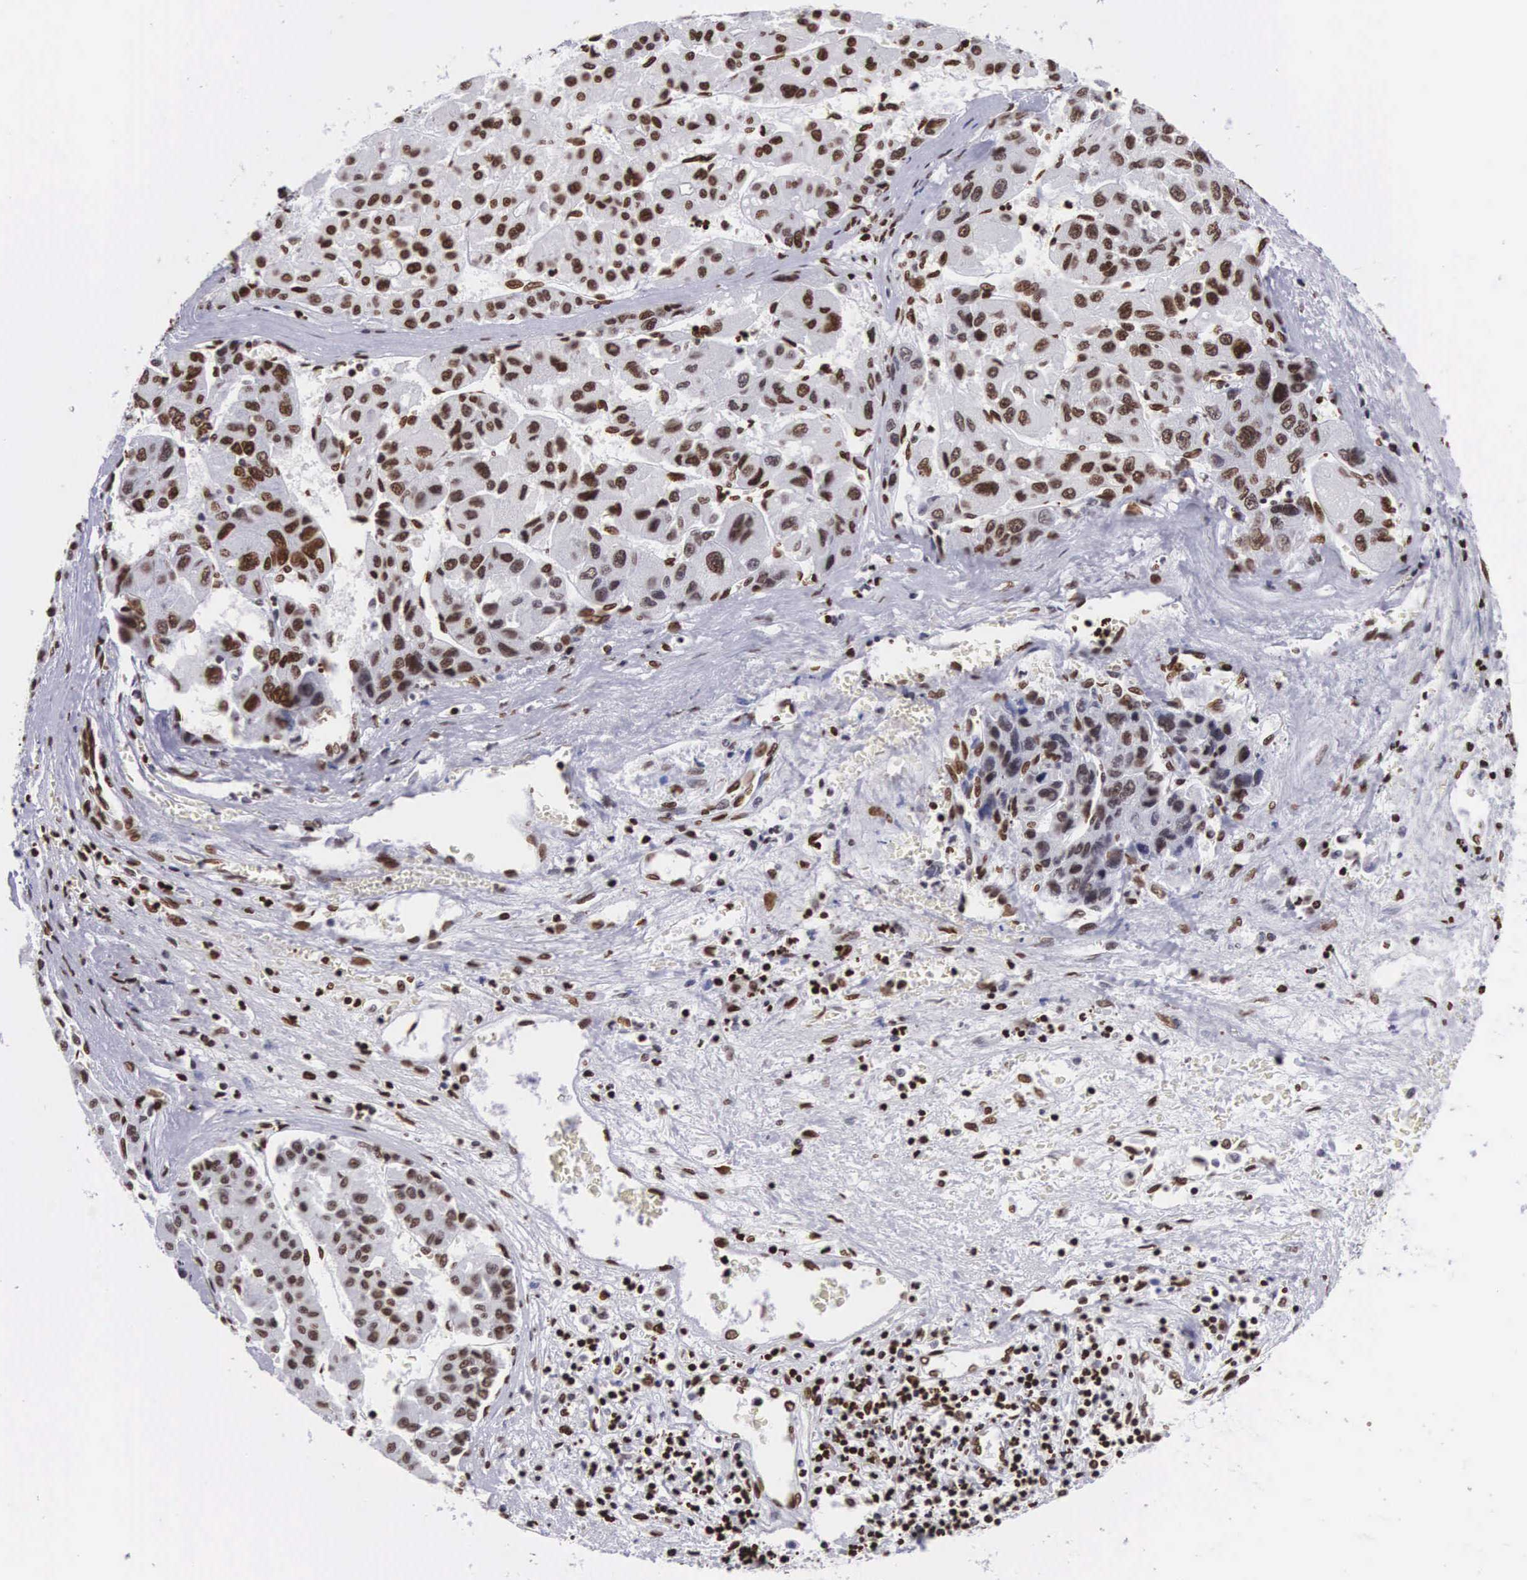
{"staining": {"intensity": "strong", "quantity": ">75%", "location": "nuclear"}, "tissue": "liver cancer", "cell_type": "Tumor cells", "image_type": "cancer", "snomed": [{"axis": "morphology", "description": "Carcinoma, Hepatocellular, NOS"}, {"axis": "topography", "description": "Liver"}], "caption": "IHC of human liver cancer (hepatocellular carcinoma) demonstrates high levels of strong nuclear staining in about >75% of tumor cells.", "gene": "MECP2", "patient": {"sex": "male", "age": 64}}